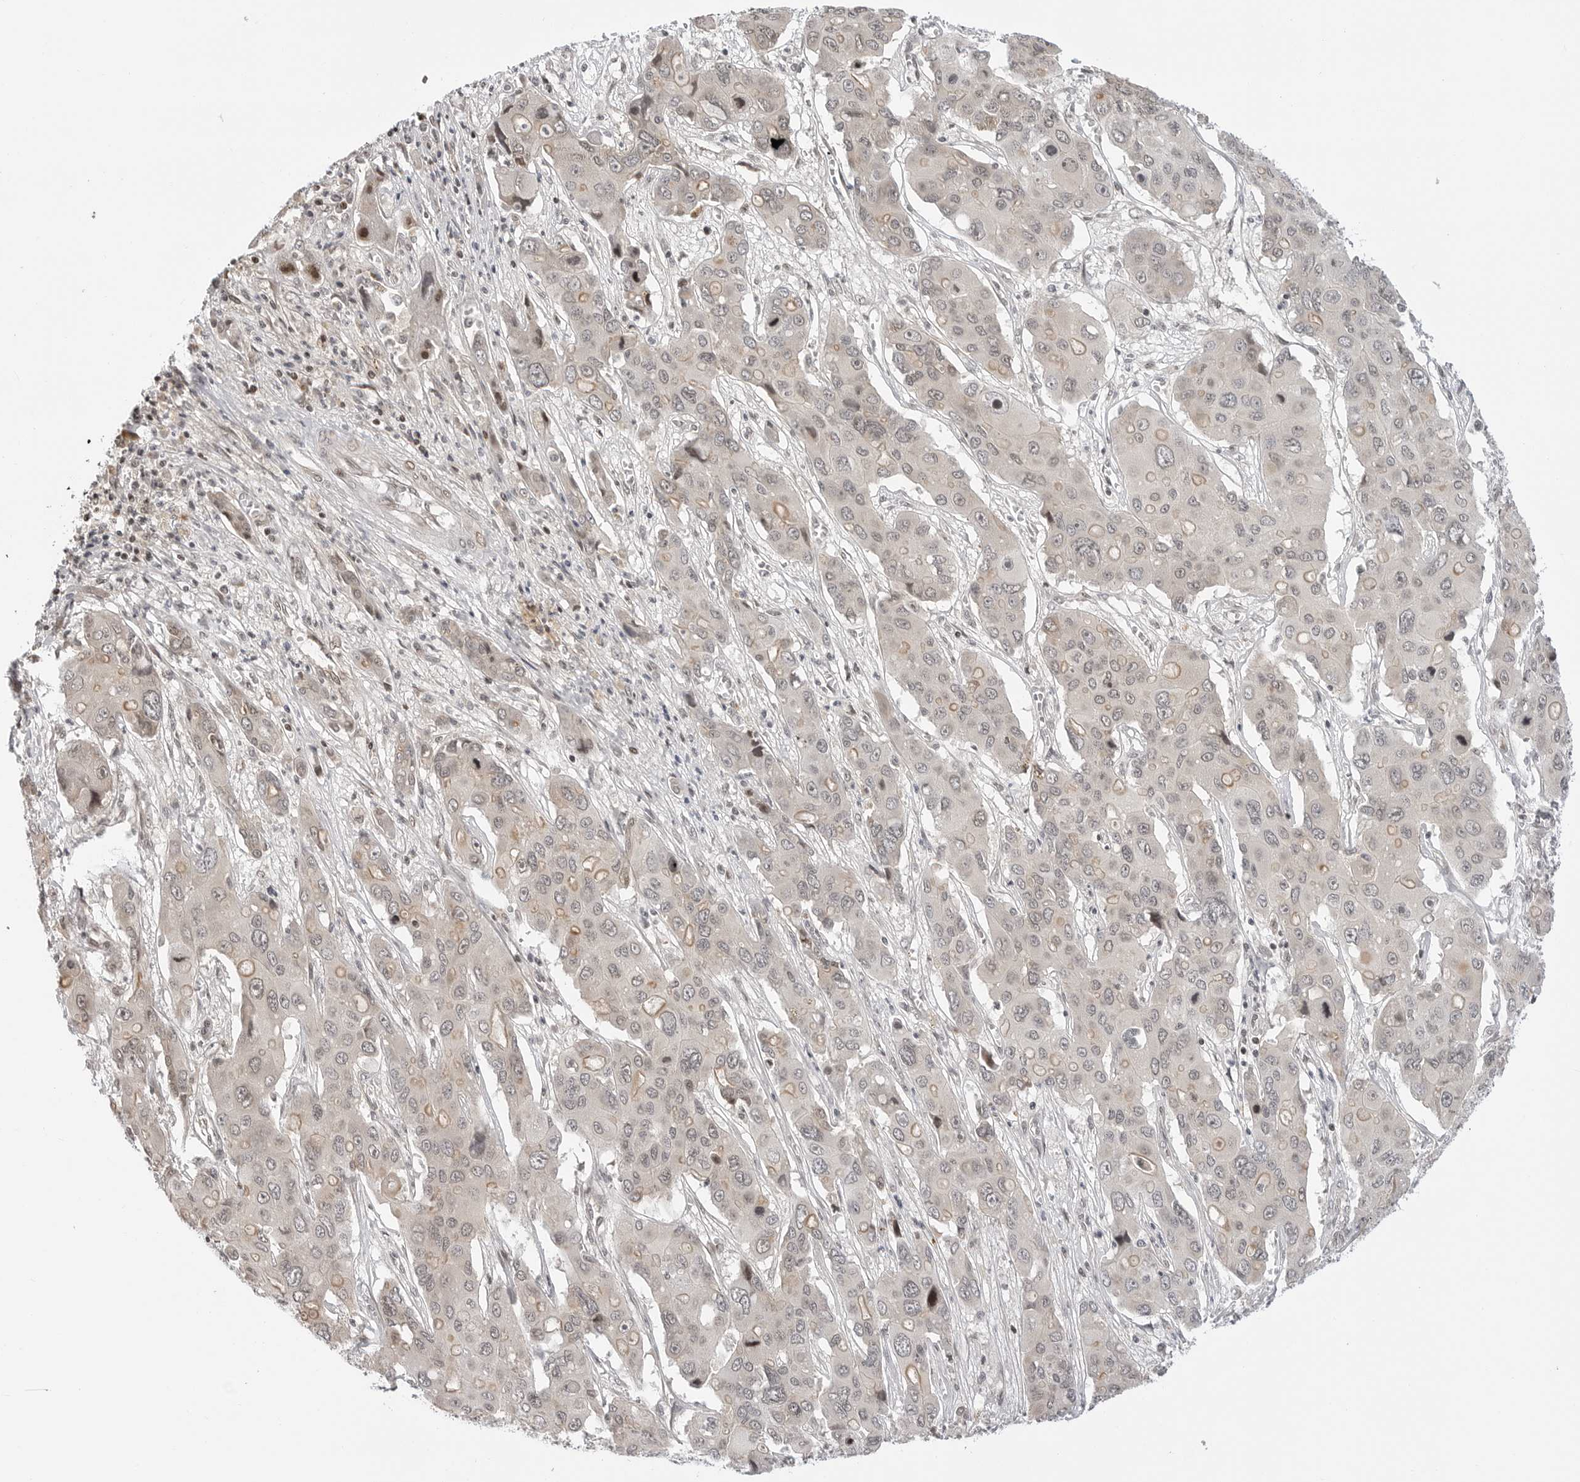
{"staining": {"intensity": "moderate", "quantity": "<25%", "location": "cytoplasmic/membranous,nuclear"}, "tissue": "liver cancer", "cell_type": "Tumor cells", "image_type": "cancer", "snomed": [{"axis": "morphology", "description": "Cholangiocarcinoma"}, {"axis": "topography", "description": "Liver"}], "caption": "This image shows liver cancer stained with immunohistochemistry to label a protein in brown. The cytoplasmic/membranous and nuclear of tumor cells show moderate positivity for the protein. Nuclei are counter-stained blue.", "gene": "C8orf33", "patient": {"sex": "male", "age": 67}}